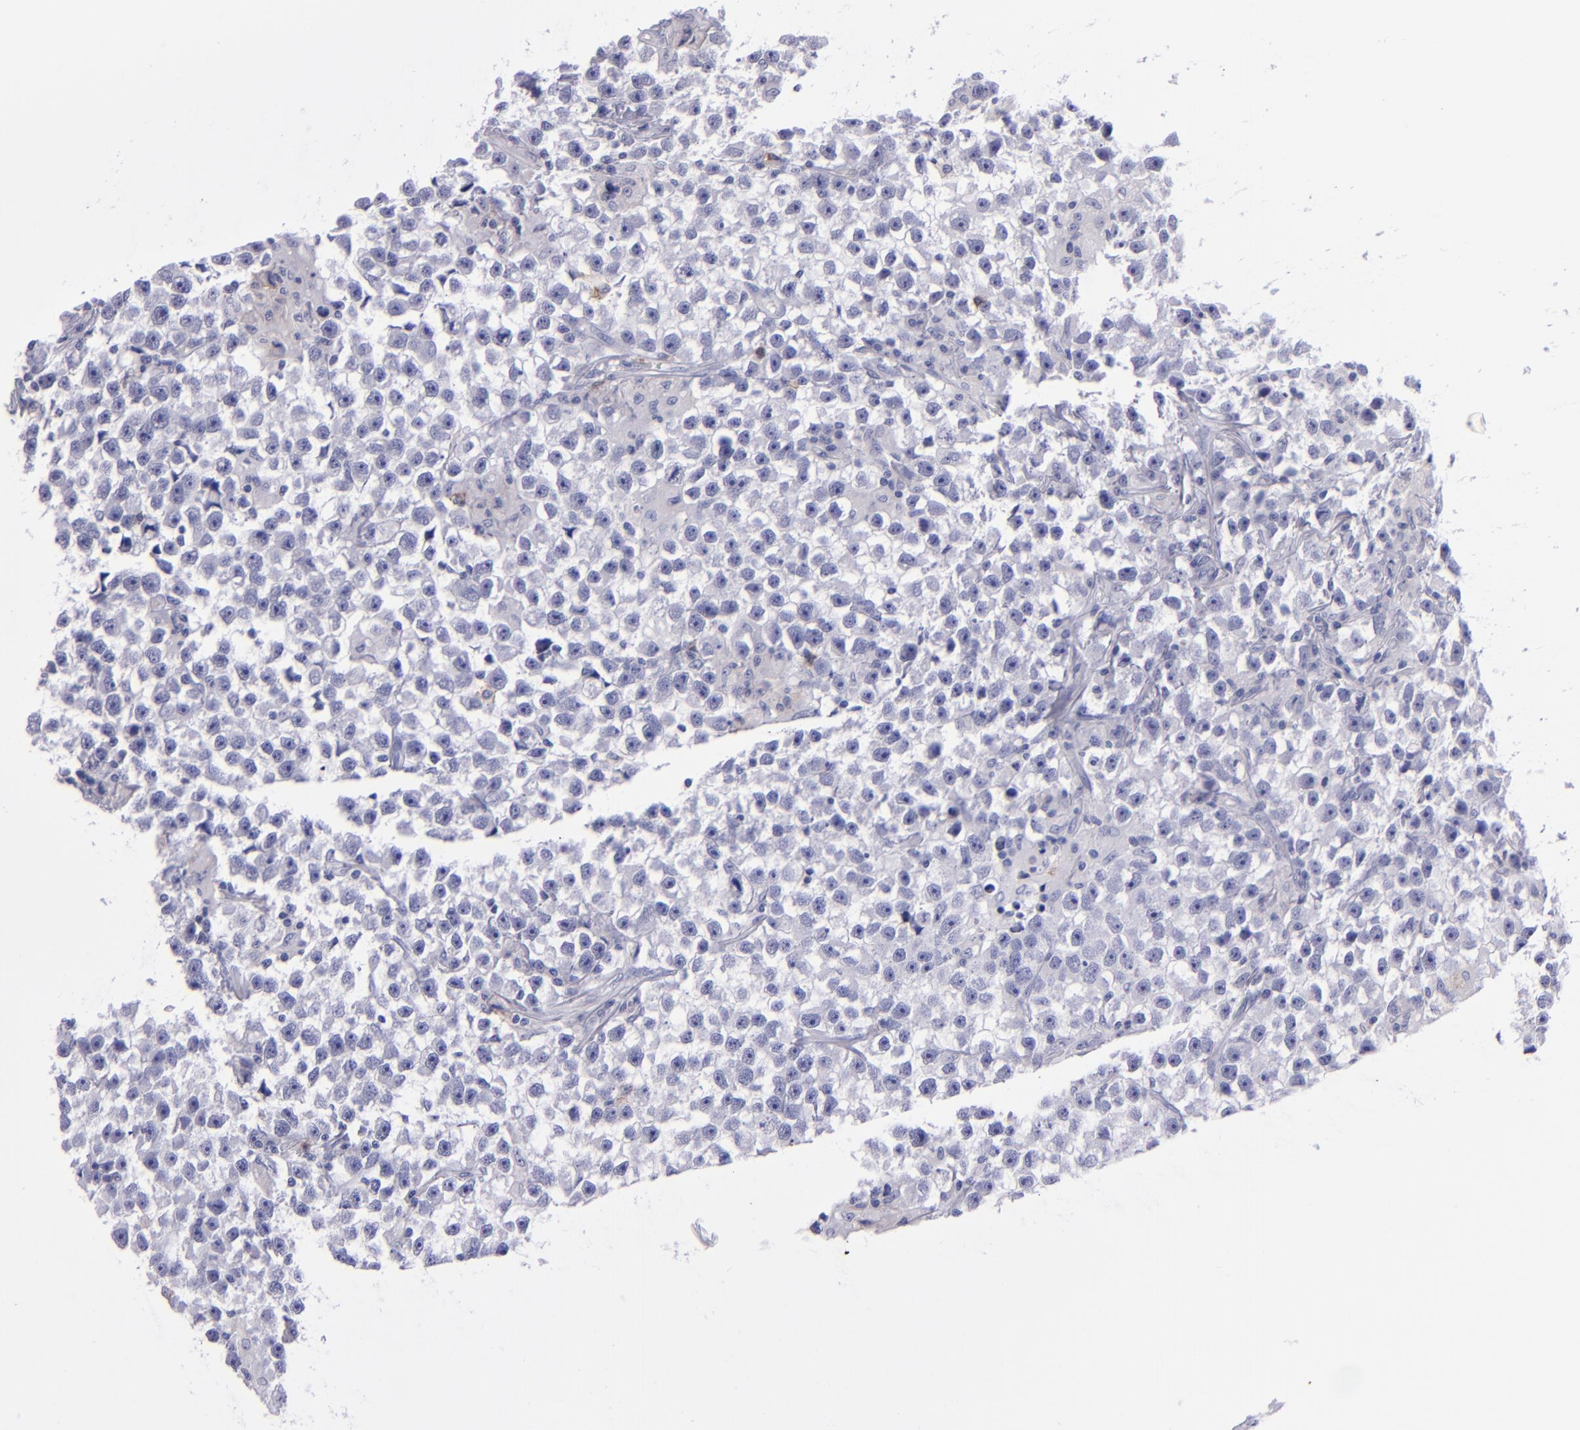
{"staining": {"intensity": "negative", "quantity": "none", "location": "none"}, "tissue": "testis cancer", "cell_type": "Tumor cells", "image_type": "cancer", "snomed": [{"axis": "morphology", "description": "Seminoma, NOS"}, {"axis": "topography", "description": "Testis"}], "caption": "This histopathology image is of seminoma (testis) stained with IHC to label a protein in brown with the nuclei are counter-stained blue. There is no positivity in tumor cells.", "gene": "CD37", "patient": {"sex": "male", "age": 33}}